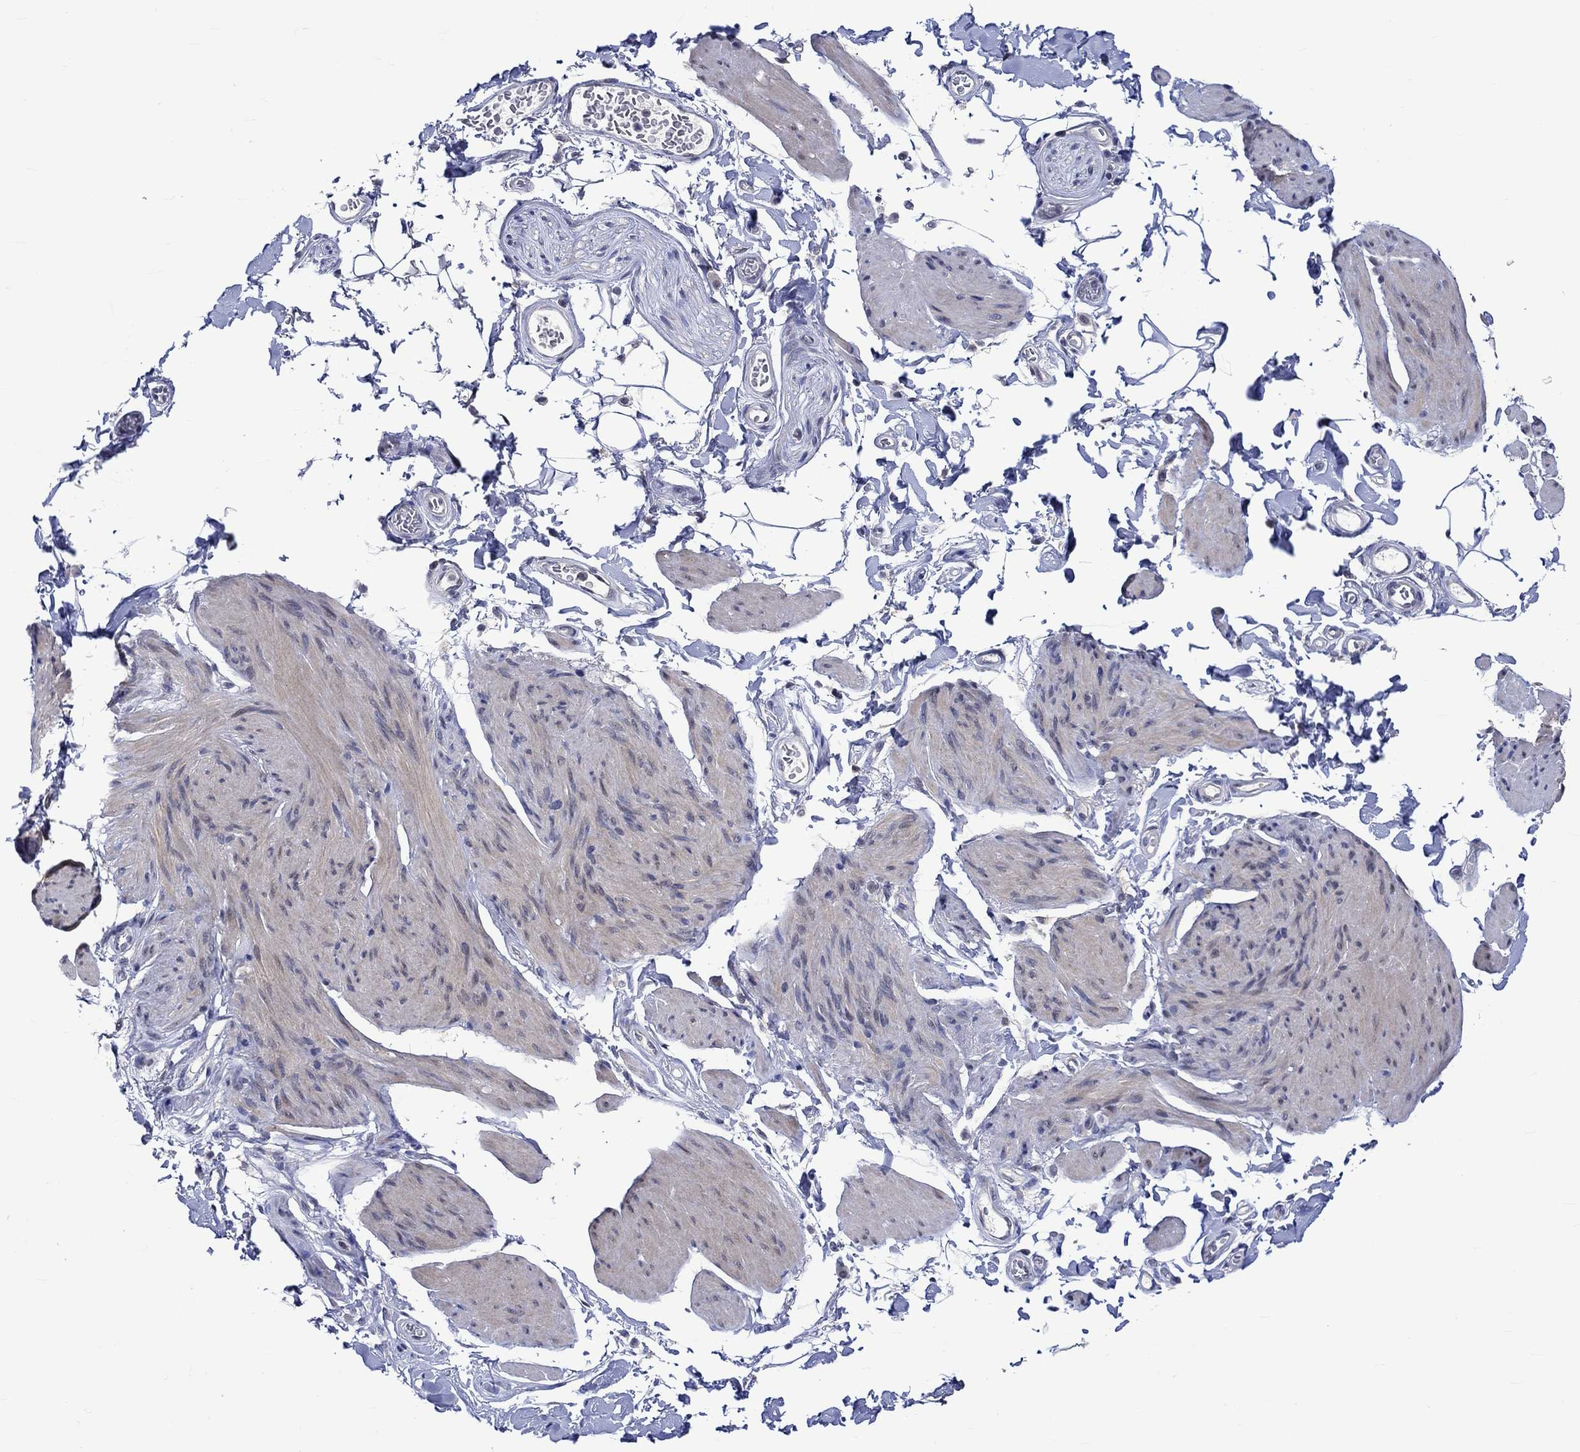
{"staining": {"intensity": "weak", "quantity": "<25%", "location": "cytoplasmic/membranous"}, "tissue": "smooth muscle", "cell_type": "Smooth muscle cells", "image_type": "normal", "snomed": [{"axis": "morphology", "description": "Normal tissue, NOS"}, {"axis": "topography", "description": "Adipose tissue"}, {"axis": "topography", "description": "Smooth muscle"}, {"axis": "topography", "description": "Peripheral nerve tissue"}], "caption": "DAB immunohistochemical staining of benign smooth muscle displays no significant expression in smooth muscle cells. (DAB (3,3'-diaminobenzidine) IHC visualized using brightfield microscopy, high magnification).", "gene": "E2F8", "patient": {"sex": "male", "age": 83}}